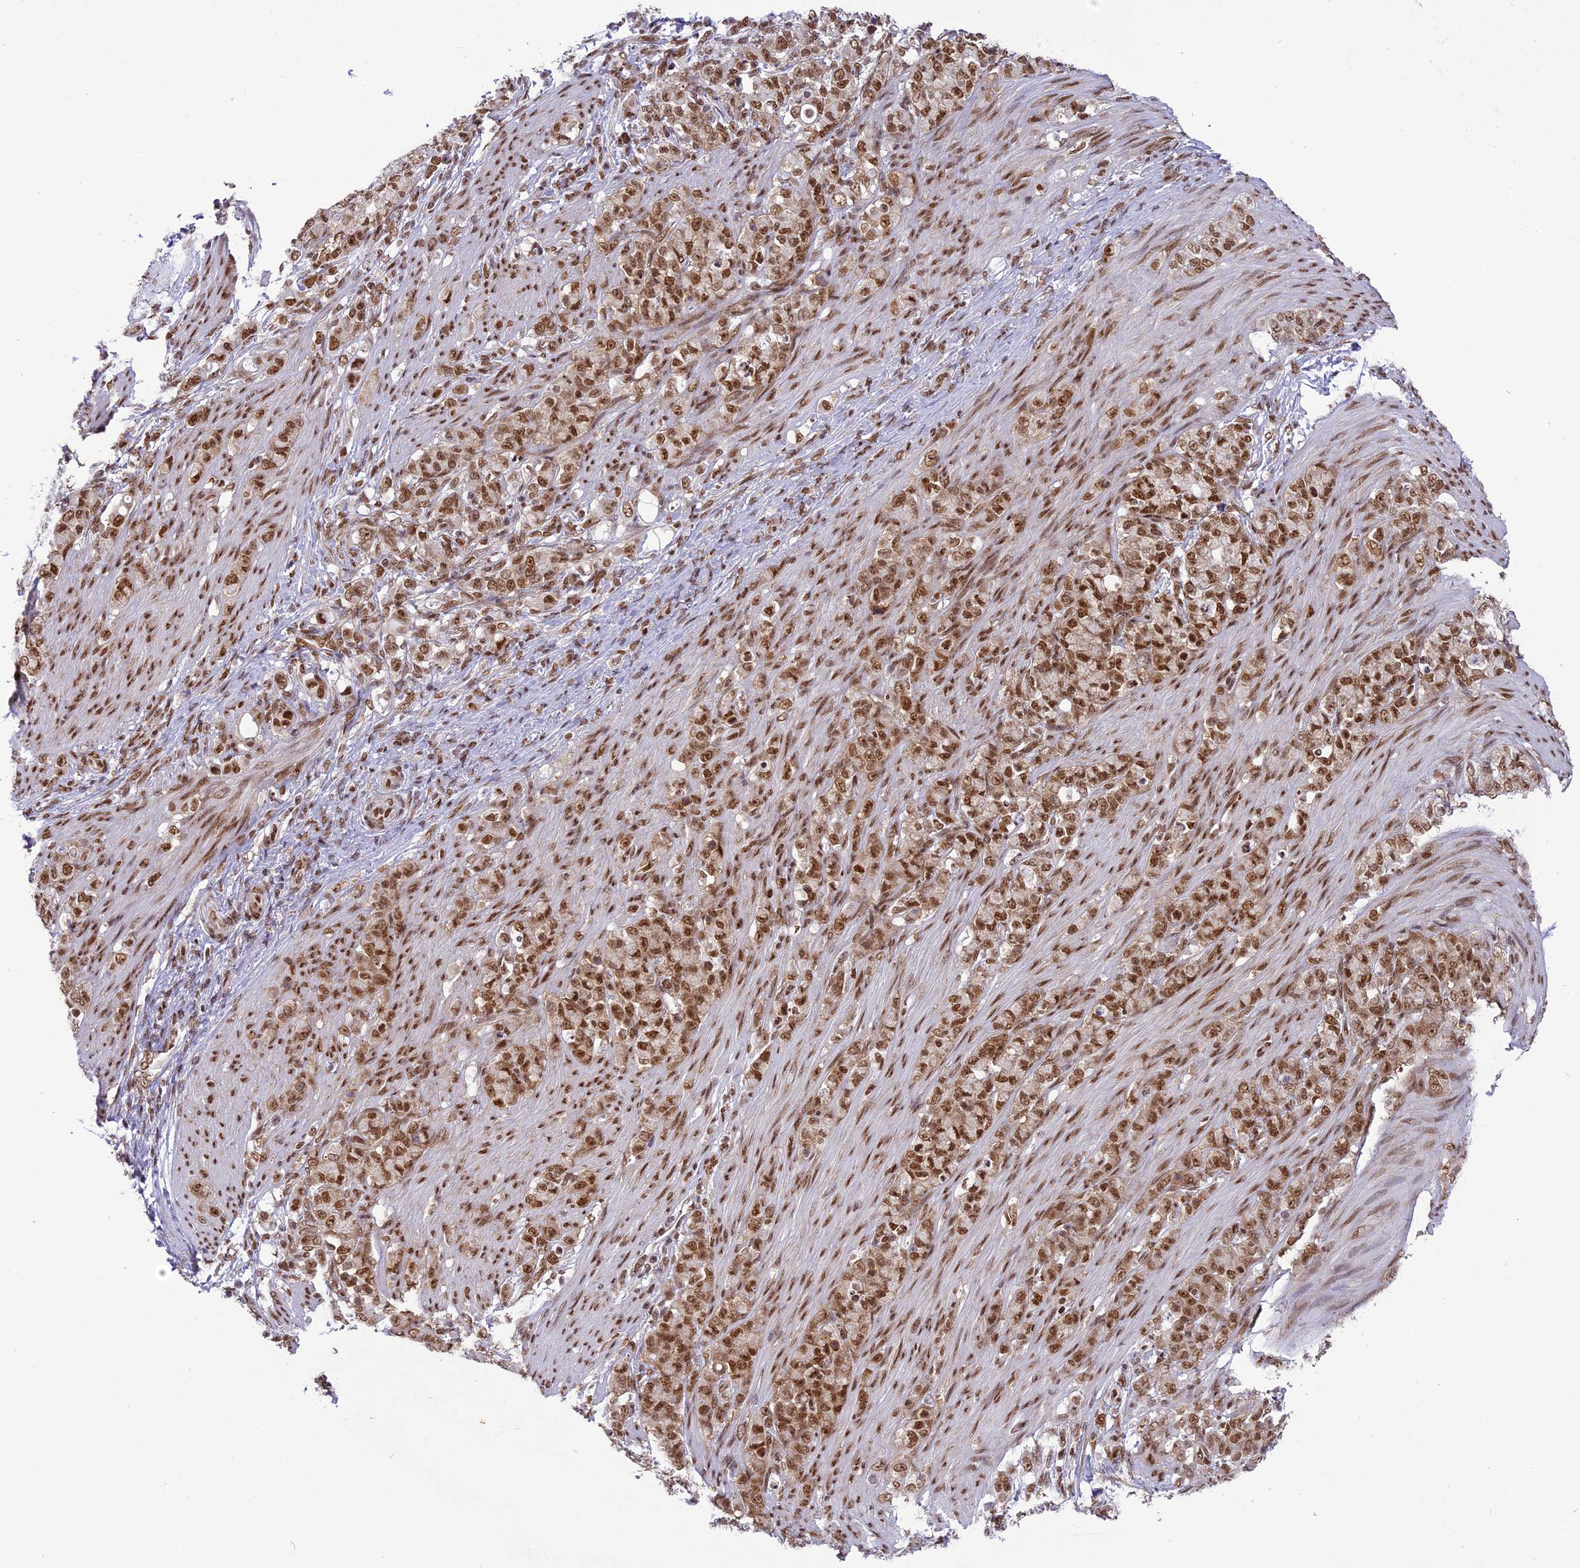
{"staining": {"intensity": "moderate", "quantity": ">75%", "location": "nuclear"}, "tissue": "stomach cancer", "cell_type": "Tumor cells", "image_type": "cancer", "snomed": [{"axis": "morphology", "description": "Adenocarcinoma, NOS"}, {"axis": "topography", "description": "Stomach"}], "caption": "Brown immunohistochemical staining in stomach cancer (adenocarcinoma) reveals moderate nuclear staining in approximately >75% of tumor cells. (brown staining indicates protein expression, while blue staining denotes nuclei).", "gene": "DDX1", "patient": {"sex": "female", "age": 79}}